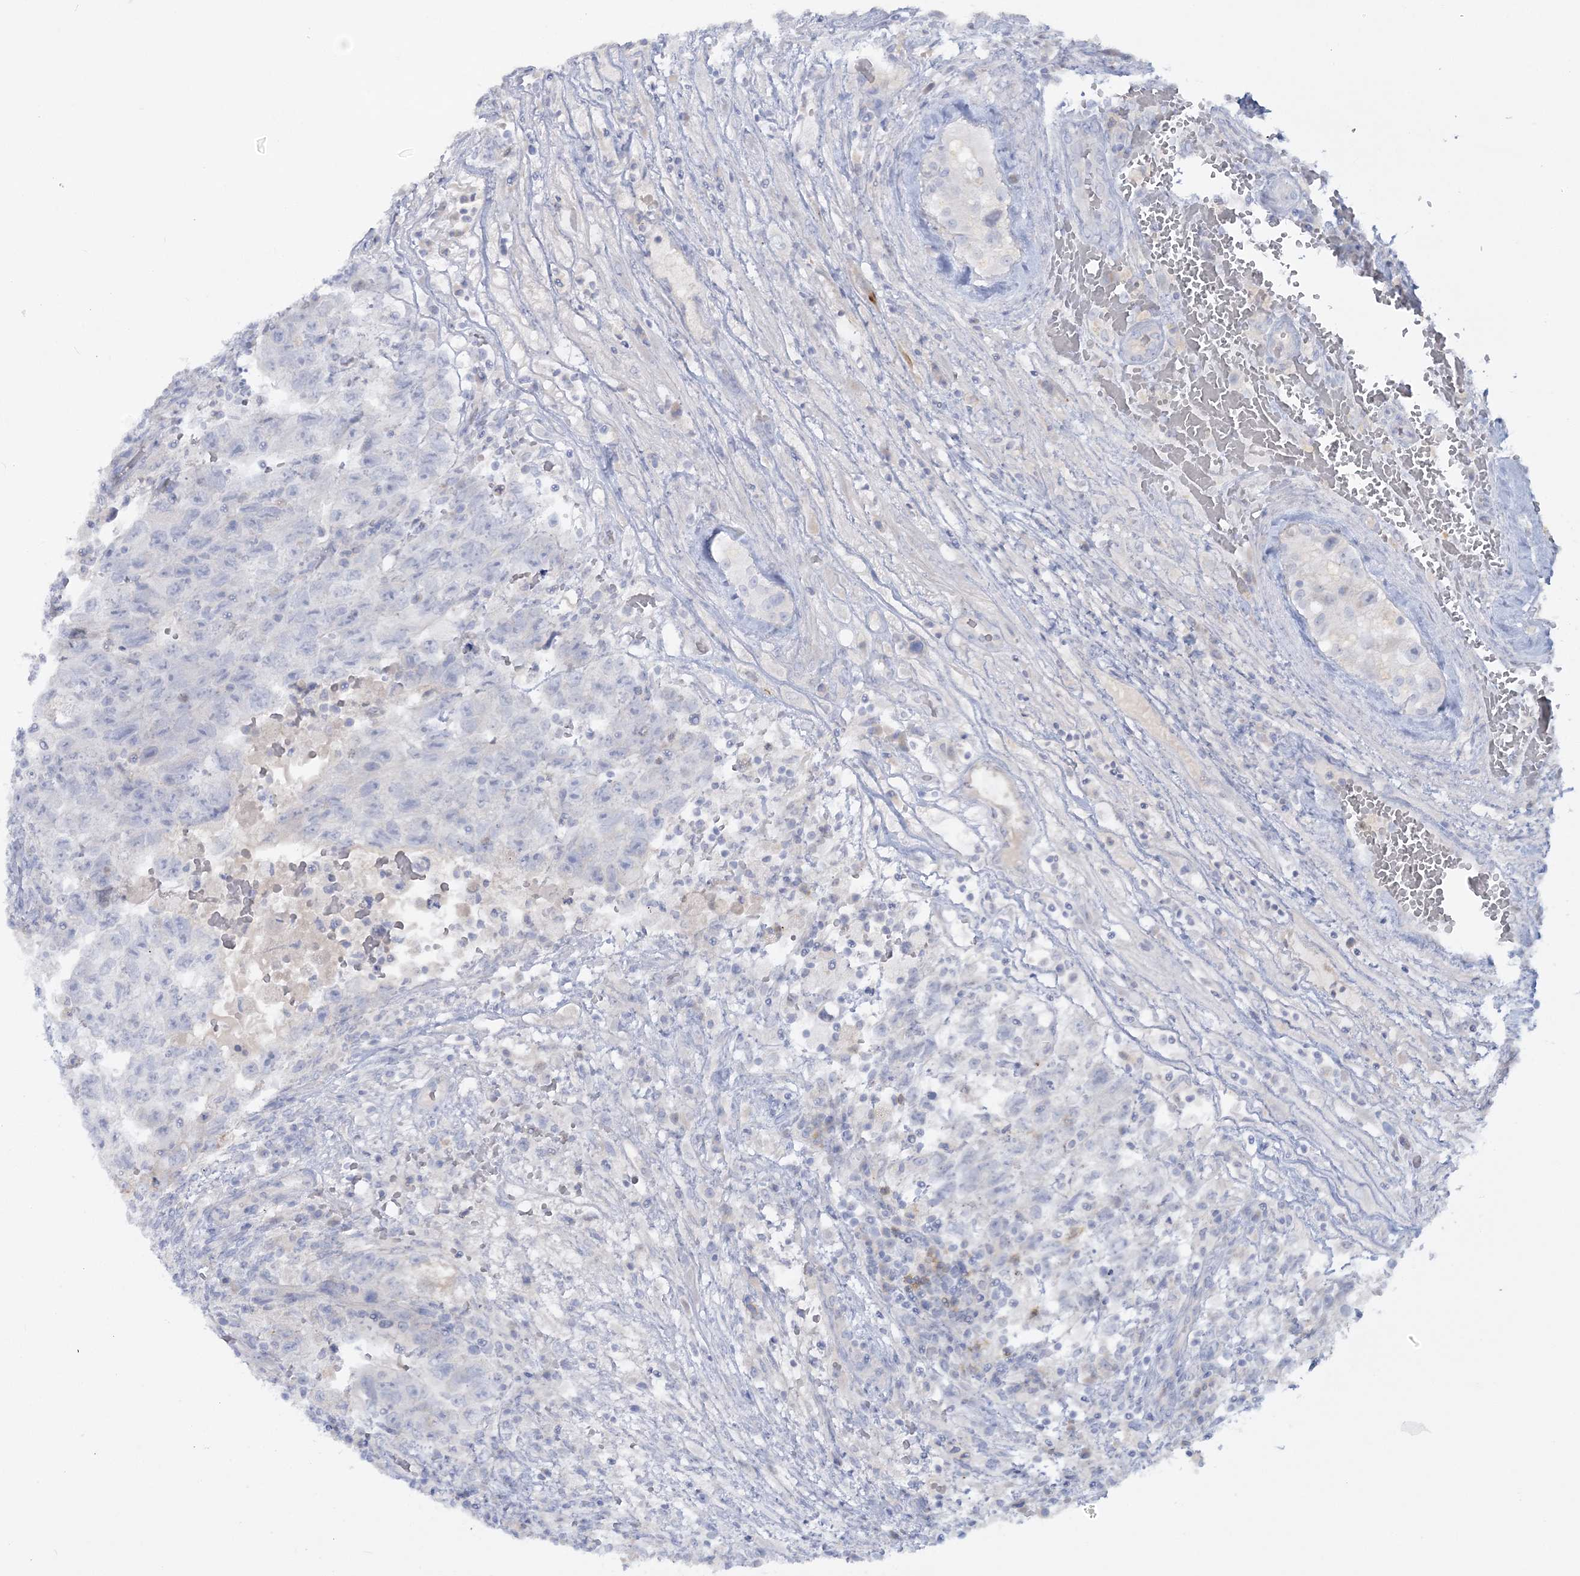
{"staining": {"intensity": "negative", "quantity": "none", "location": "none"}, "tissue": "testis cancer", "cell_type": "Tumor cells", "image_type": "cancer", "snomed": [{"axis": "morphology", "description": "Carcinoma, Embryonal, NOS"}, {"axis": "topography", "description": "Testis"}], "caption": "High power microscopy photomicrograph of an immunohistochemistry (IHC) histopathology image of testis cancer (embryonal carcinoma), revealing no significant staining in tumor cells.", "gene": "WDSUB1", "patient": {"sex": "male", "age": 36}}